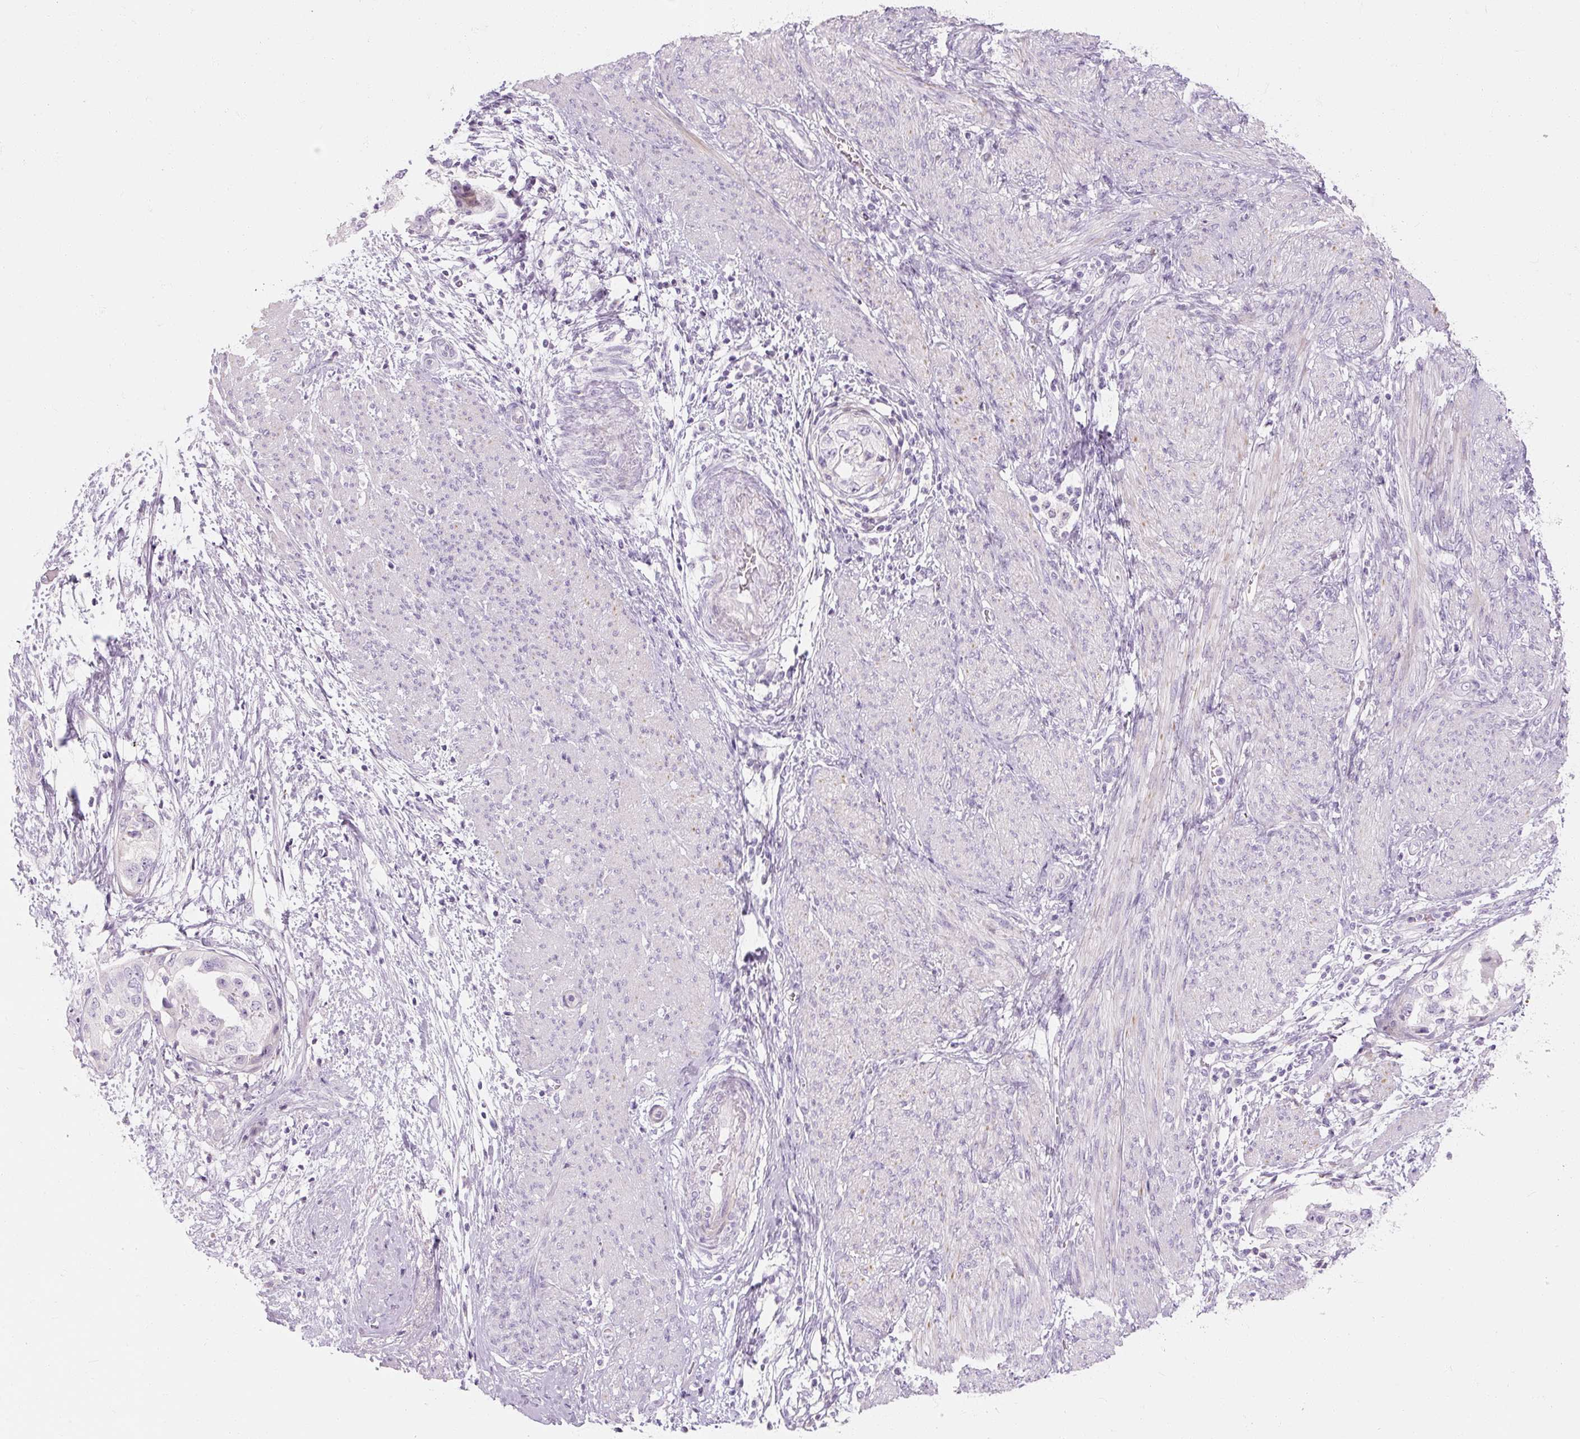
{"staining": {"intensity": "negative", "quantity": "none", "location": "none"}, "tissue": "endometrial cancer", "cell_type": "Tumor cells", "image_type": "cancer", "snomed": [{"axis": "morphology", "description": "Adenocarcinoma, NOS"}, {"axis": "topography", "description": "Endometrium"}], "caption": "IHC micrograph of endometrial cancer stained for a protein (brown), which shows no expression in tumor cells. Brightfield microscopy of IHC stained with DAB (brown) and hematoxylin (blue), captured at high magnification.", "gene": "NFE2L3", "patient": {"sex": "female", "age": 85}}